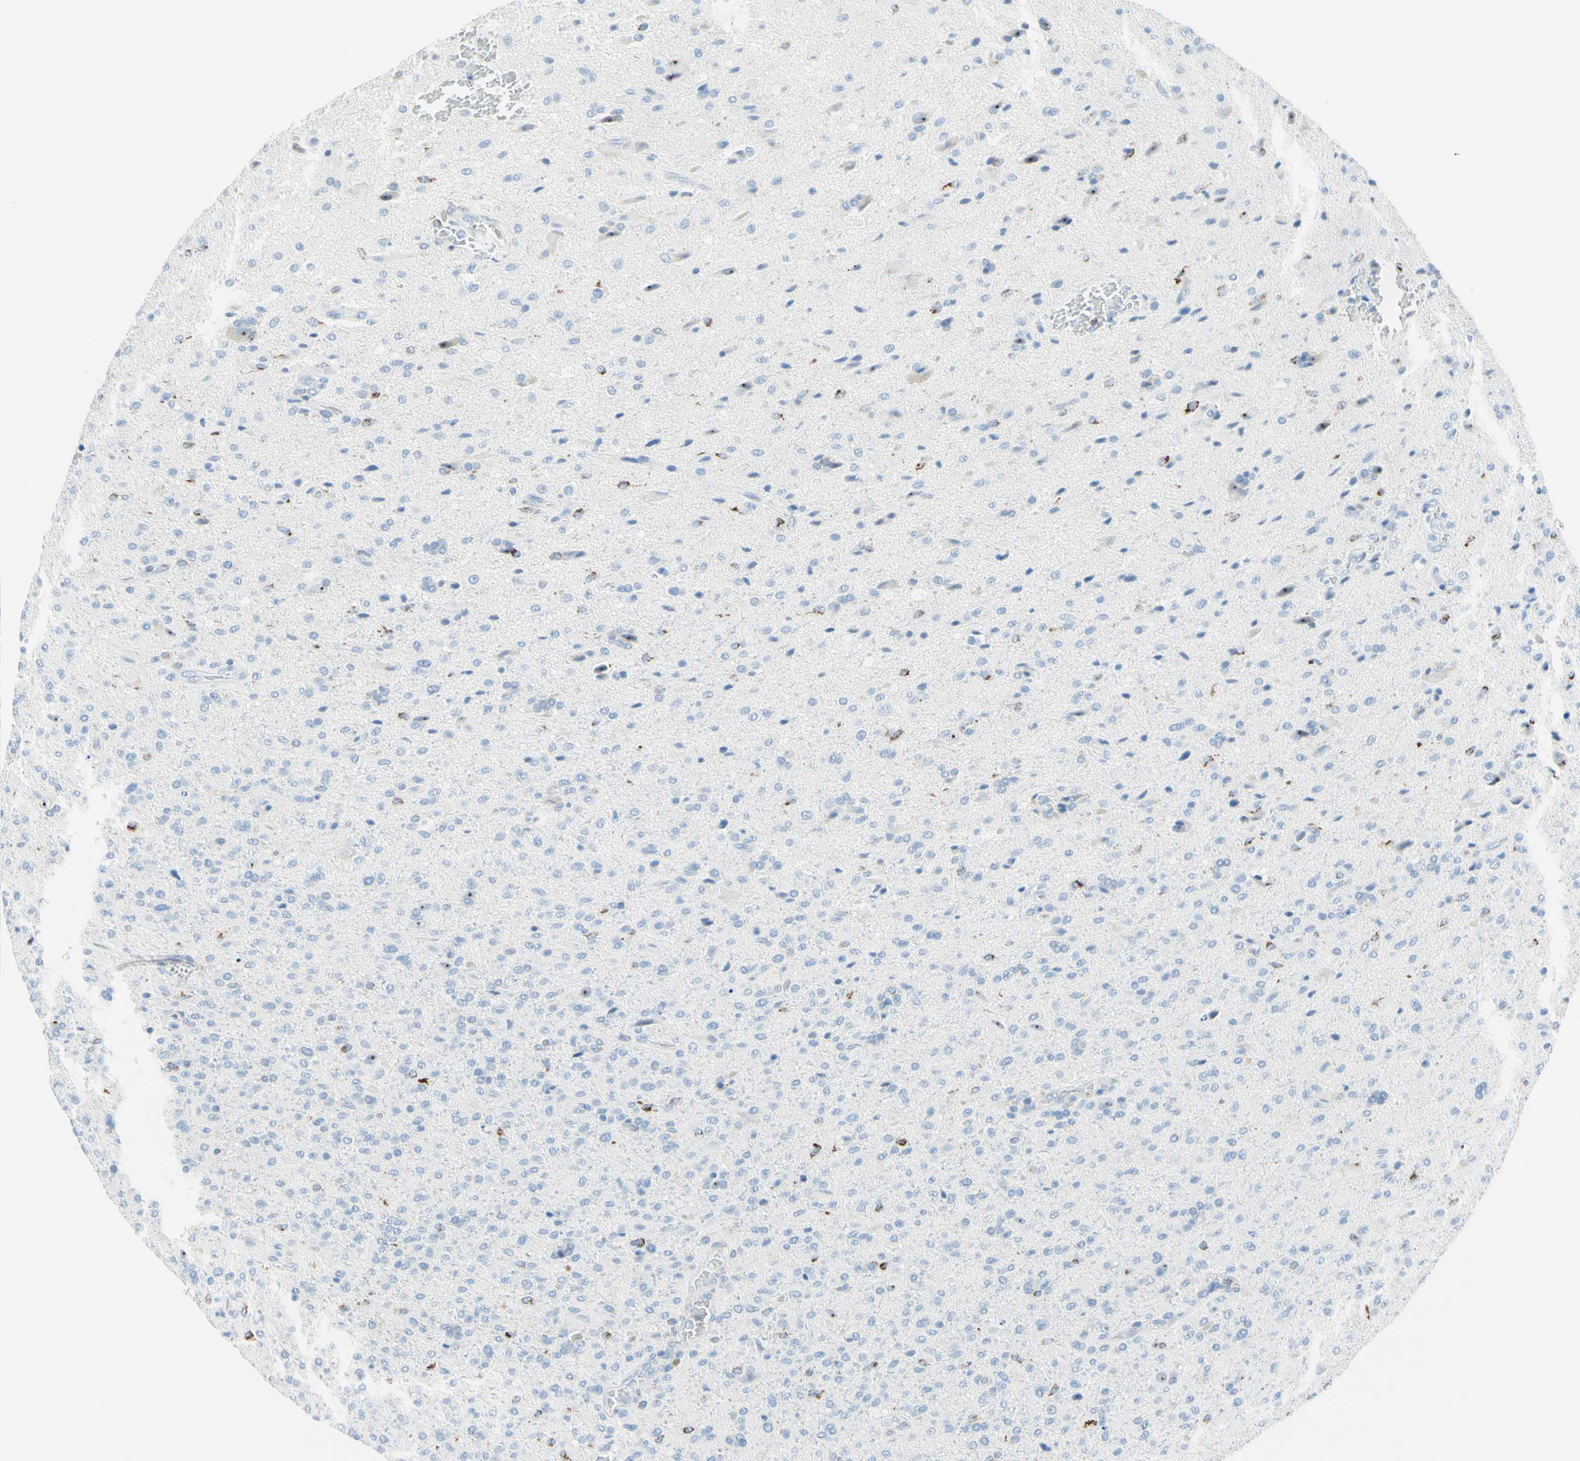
{"staining": {"intensity": "moderate", "quantity": "<25%", "location": "nuclear"}, "tissue": "glioma", "cell_type": "Tumor cells", "image_type": "cancer", "snomed": [{"axis": "morphology", "description": "Glioma, malignant, High grade"}, {"axis": "topography", "description": "Brain"}], "caption": "Immunohistochemistry histopathology image of glioma stained for a protein (brown), which exhibits low levels of moderate nuclear staining in about <25% of tumor cells.", "gene": "CYSLTR1", "patient": {"sex": "male", "age": 71}}